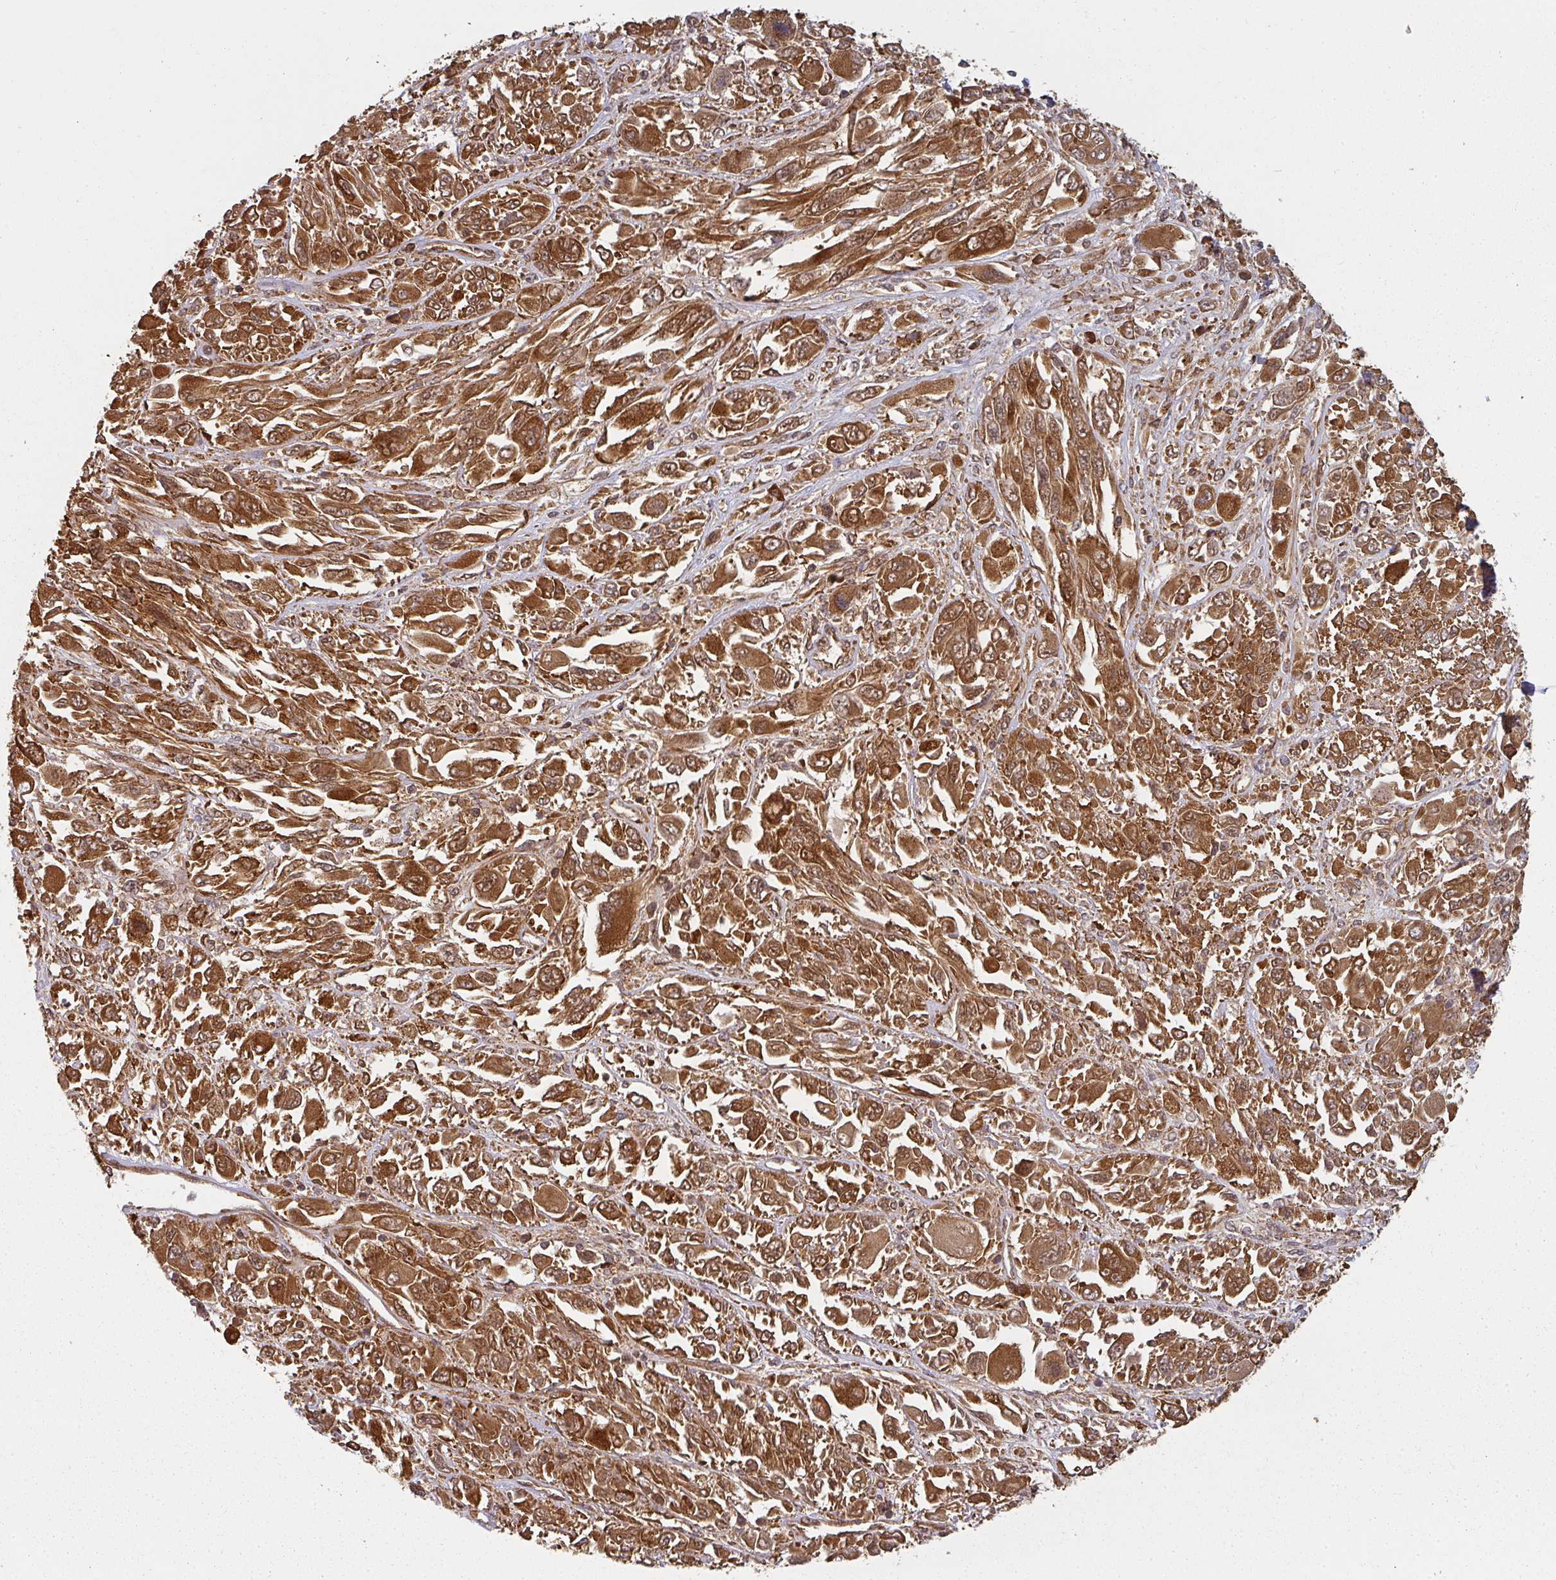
{"staining": {"intensity": "strong", "quantity": ">75%", "location": "cytoplasmic/membranous"}, "tissue": "melanoma", "cell_type": "Tumor cells", "image_type": "cancer", "snomed": [{"axis": "morphology", "description": "Malignant melanoma, NOS"}, {"axis": "topography", "description": "Skin"}], "caption": "Malignant melanoma stained with a protein marker reveals strong staining in tumor cells.", "gene": "PPP6R3", "patient": {"sex": "female", "age": 91}}